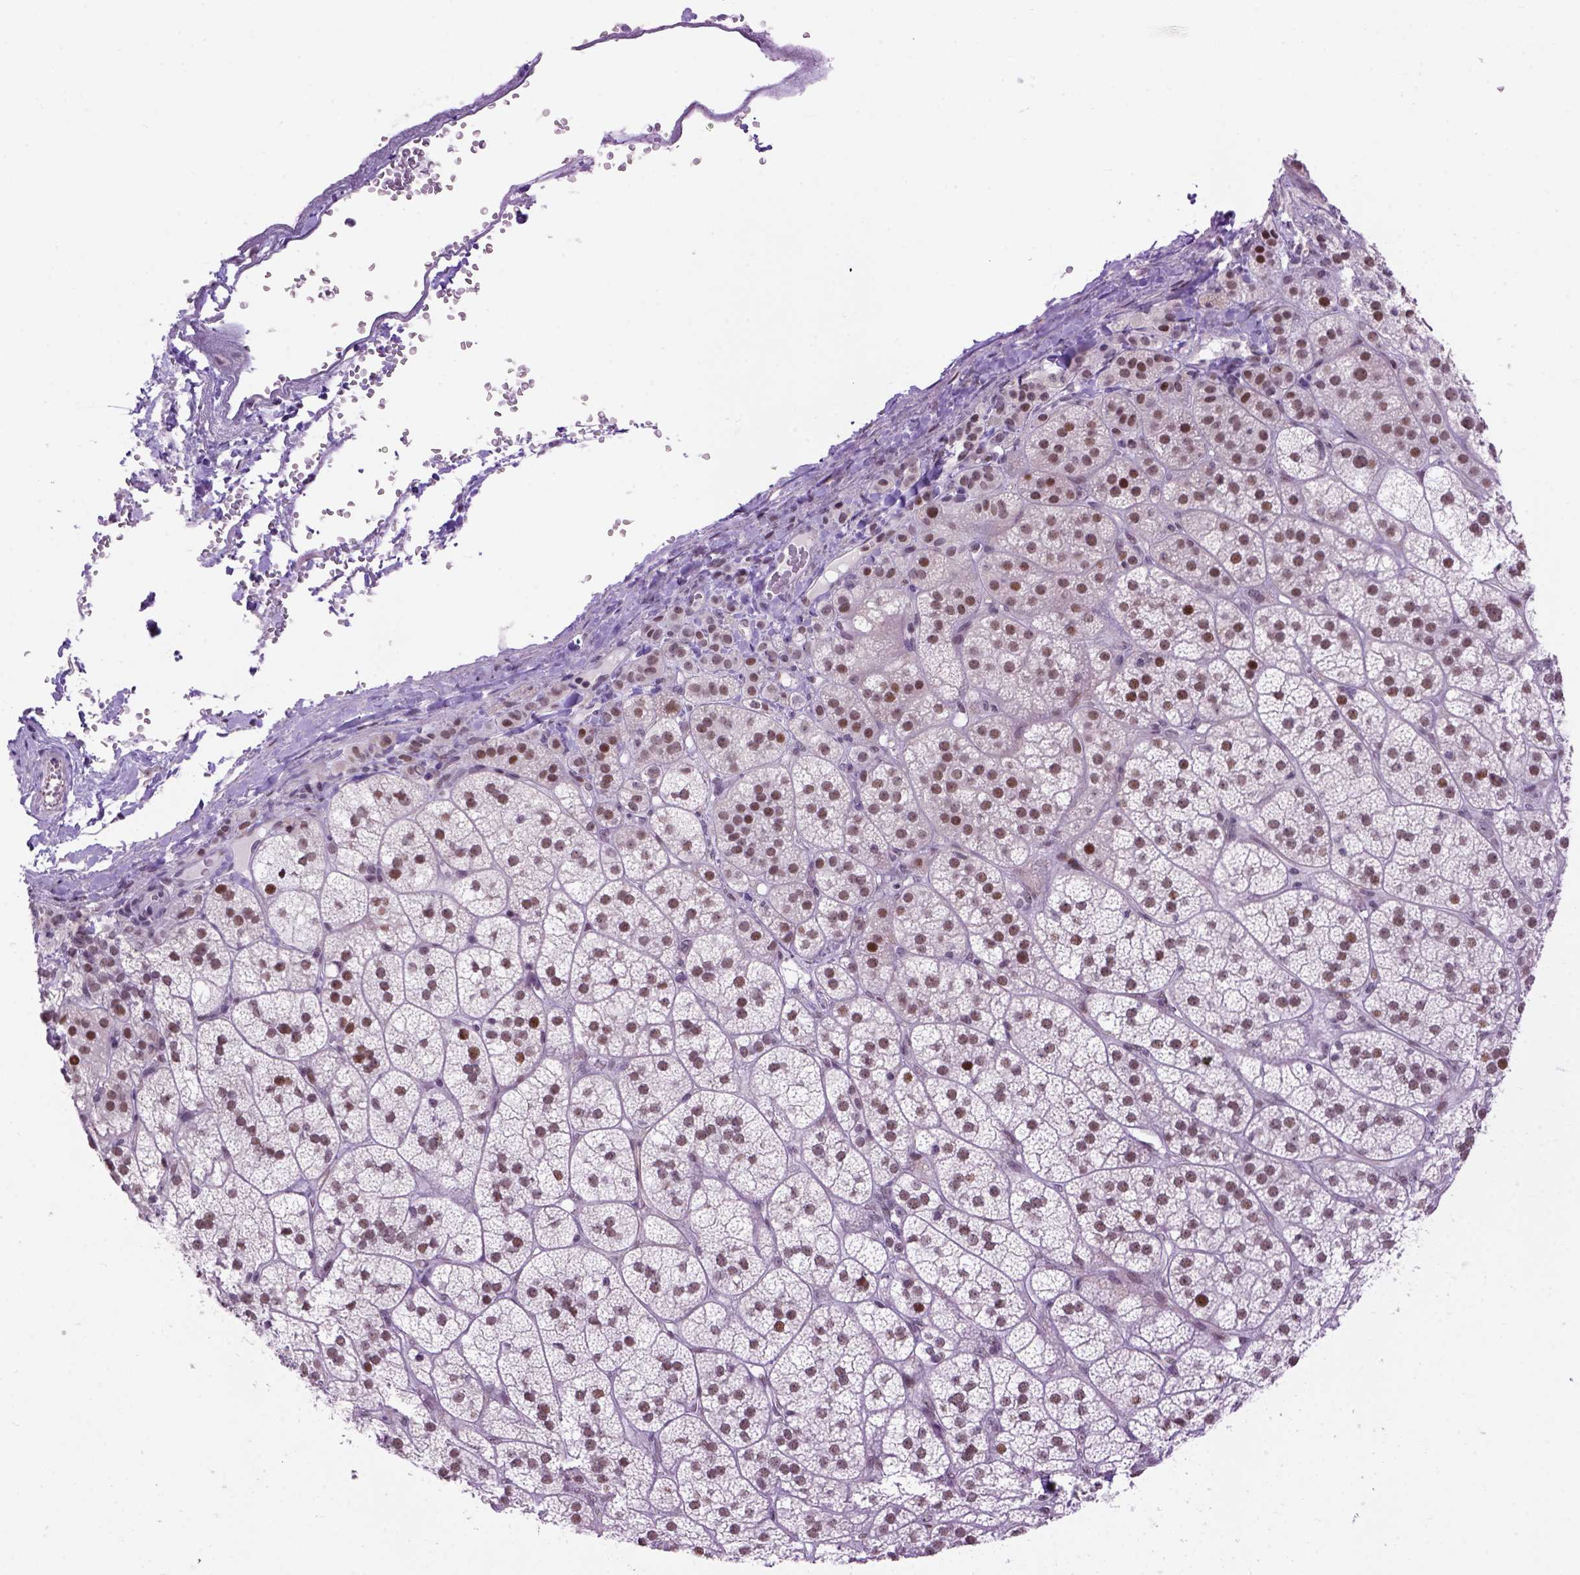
{"staining": {"intensity": "moderate", "quantity": ">75%", "location": "nuclear"}, "tissue": "adrenal gland", "cell_type": "Glandular cells", "image_type": "normal", "snomed": [{"axis": "morphology", "description": "Normal tissue, NOS"}, {"axis": "topography", "description": "Adrenal gland"}], "caption": "A high-resolution image shows IHC staining of unremarkable adrenal gland, which exhibits moderate nuclear expression in approximately >75% of glandular cells.", "gene": "TBPL1", "patient": {"sex": "female", "age": 60}}